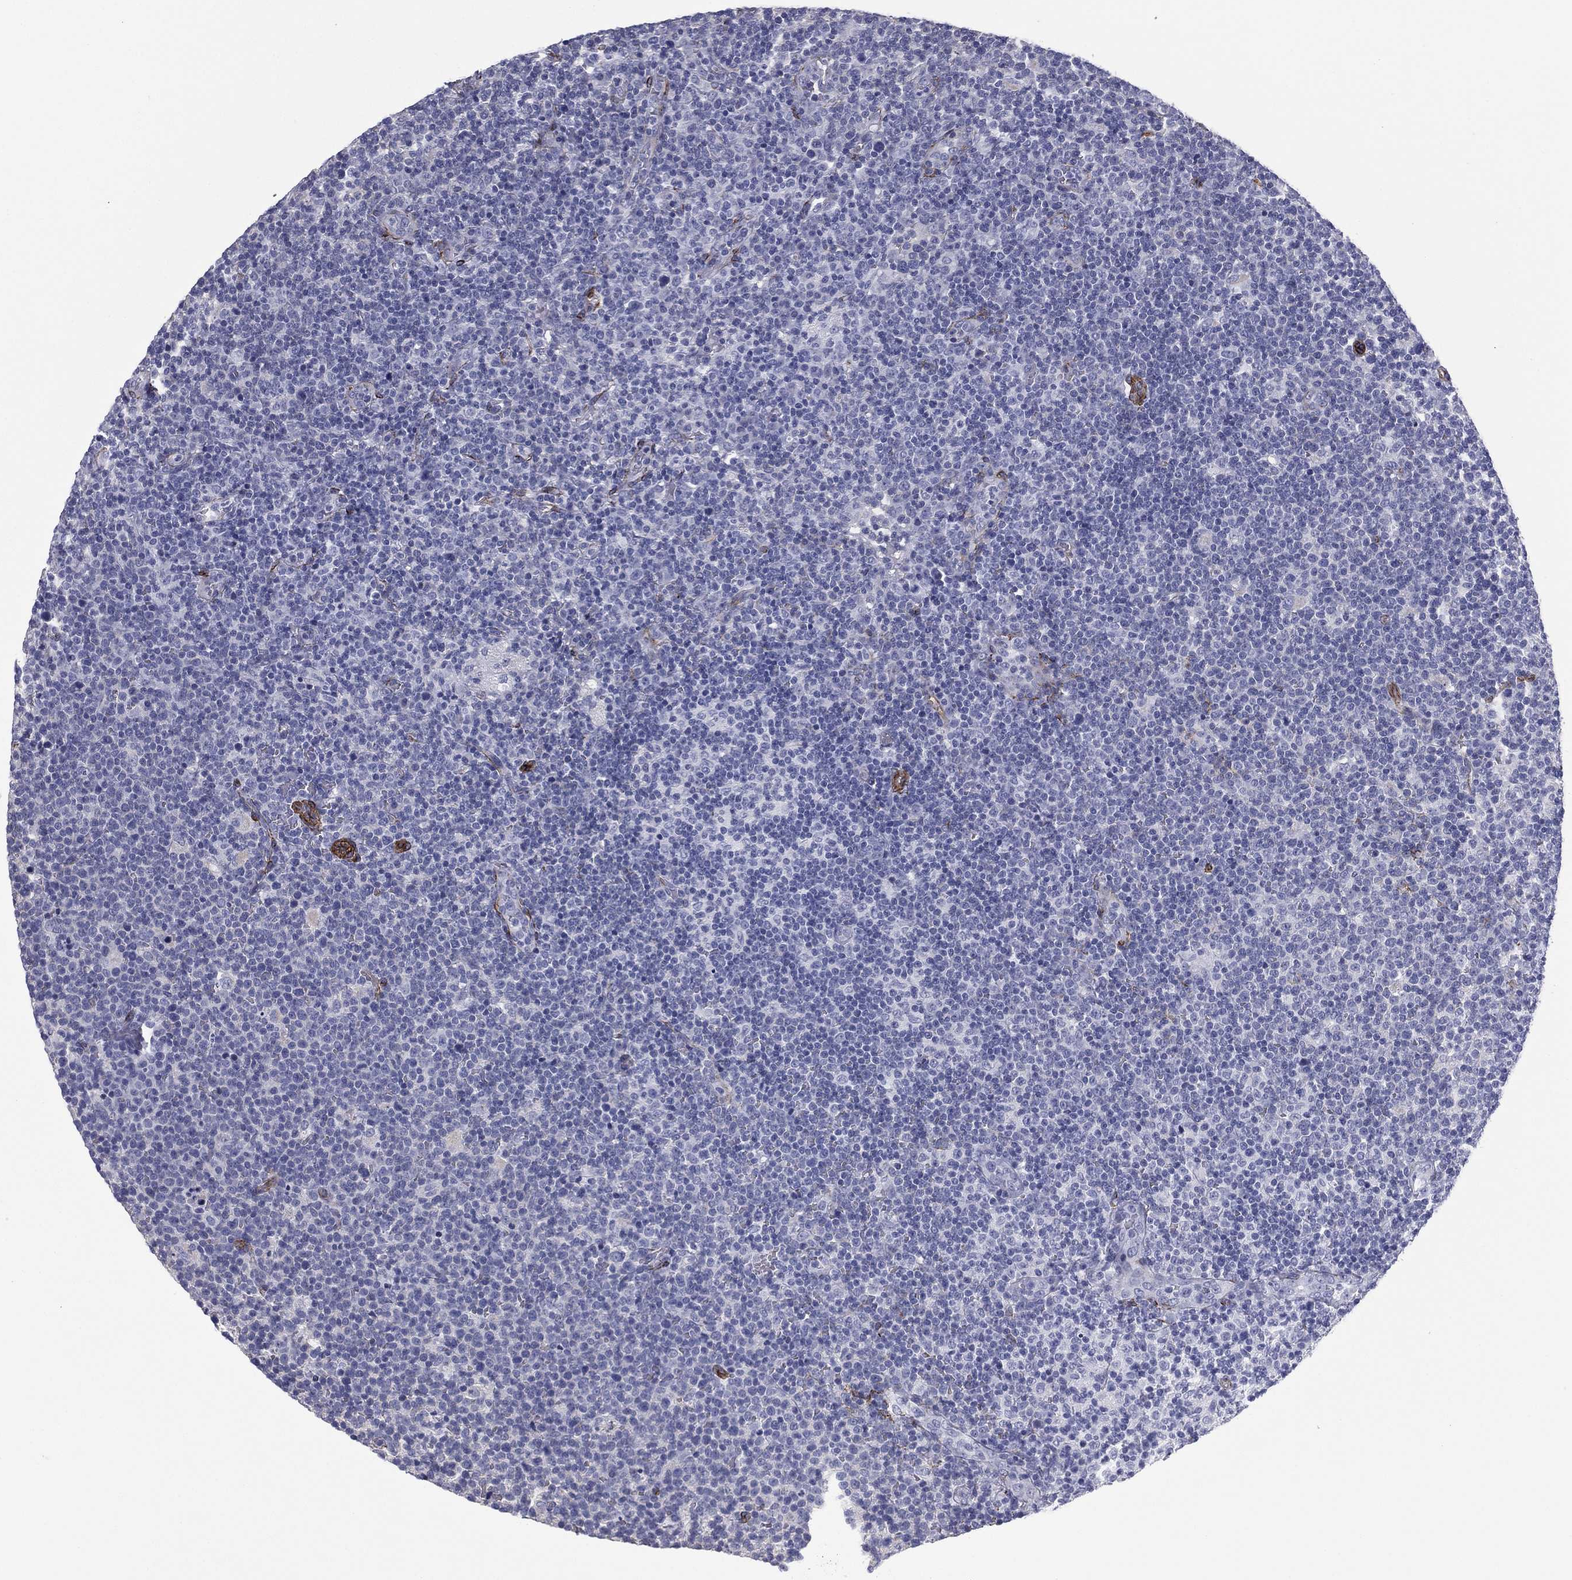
{"staining": {"intensity": "negative", "quantity": "none", "location": "none"}, "tissue": "lymphoma", "cell_type": "Tumor cells", "image_type": "cancer", "snomed": [{"axis": "morphology", "description": "Malignant lymphoma, non-Hodgkin's type, High grade"}, {"axis": "topography", "description": "Lymph node"}], "caption": "Immunohistochemical staining of human high-grade malignant lymphoma, non-Hodgkin's type reveals no significant expression in tumor cells.", "gene": "CAVIN3", "patient": {"sex": "male", "age": 61}}